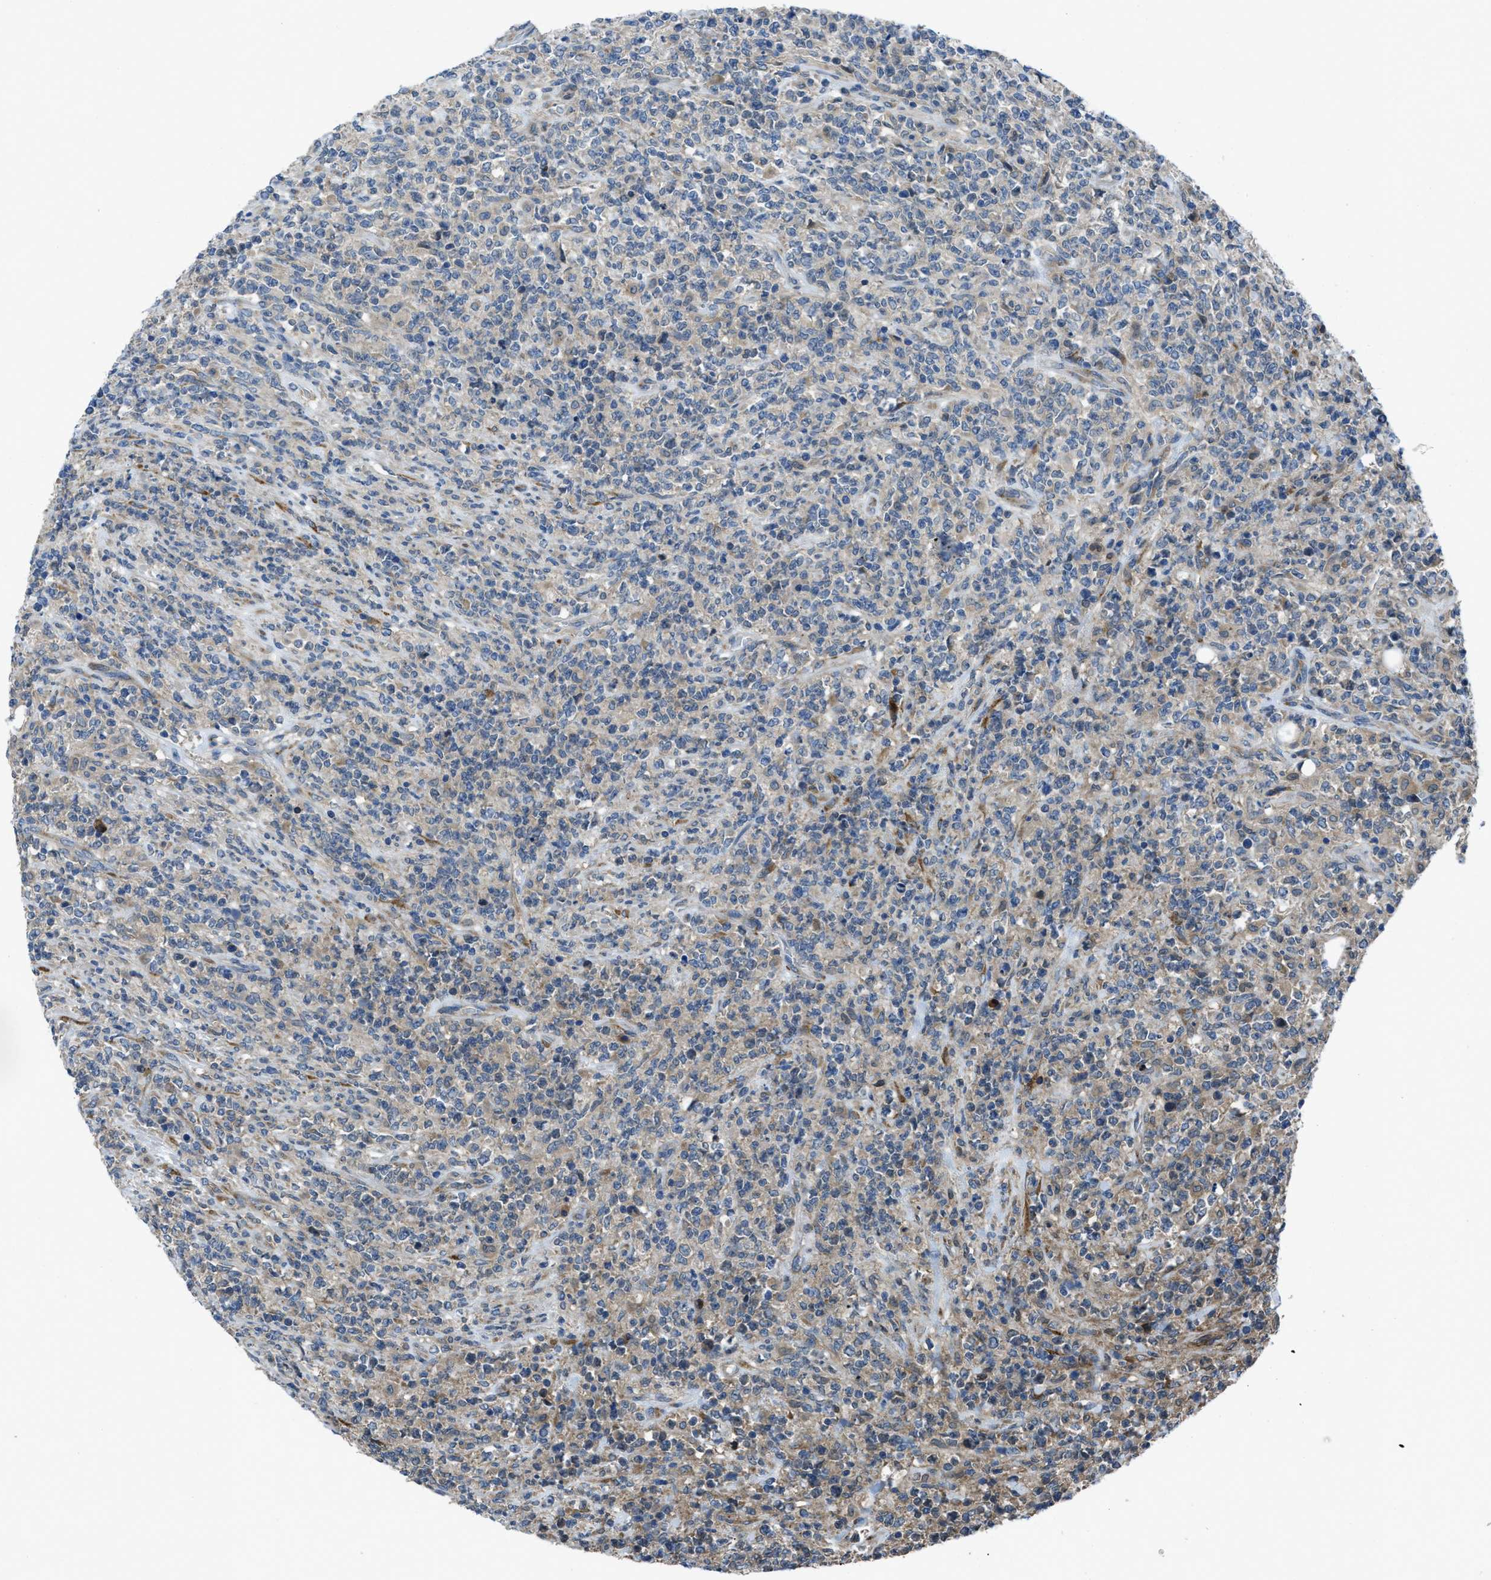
{"staining": {"intensity": "weak", "quantity": "<25%", "location": "cytoplasmic/membranous"}, "tissue": "lymphoma", "cell_type": "Tumor cells", "image_type": "cancer", "snomed": [{"axis": "morphology", "description": "Malignant lymphoma, non-Hodgkin's type, High grade"}, {"axis": "topography", "description": "Soft tissue"}], "caption": "Malignant lymphoma, non-Hodgkin's type (high-grade) was stained to show a protein in brown. There is no significant expression in tumor cells.", "gene": "MAP3K20", "patient": {"sex": "male", "age": 18}}